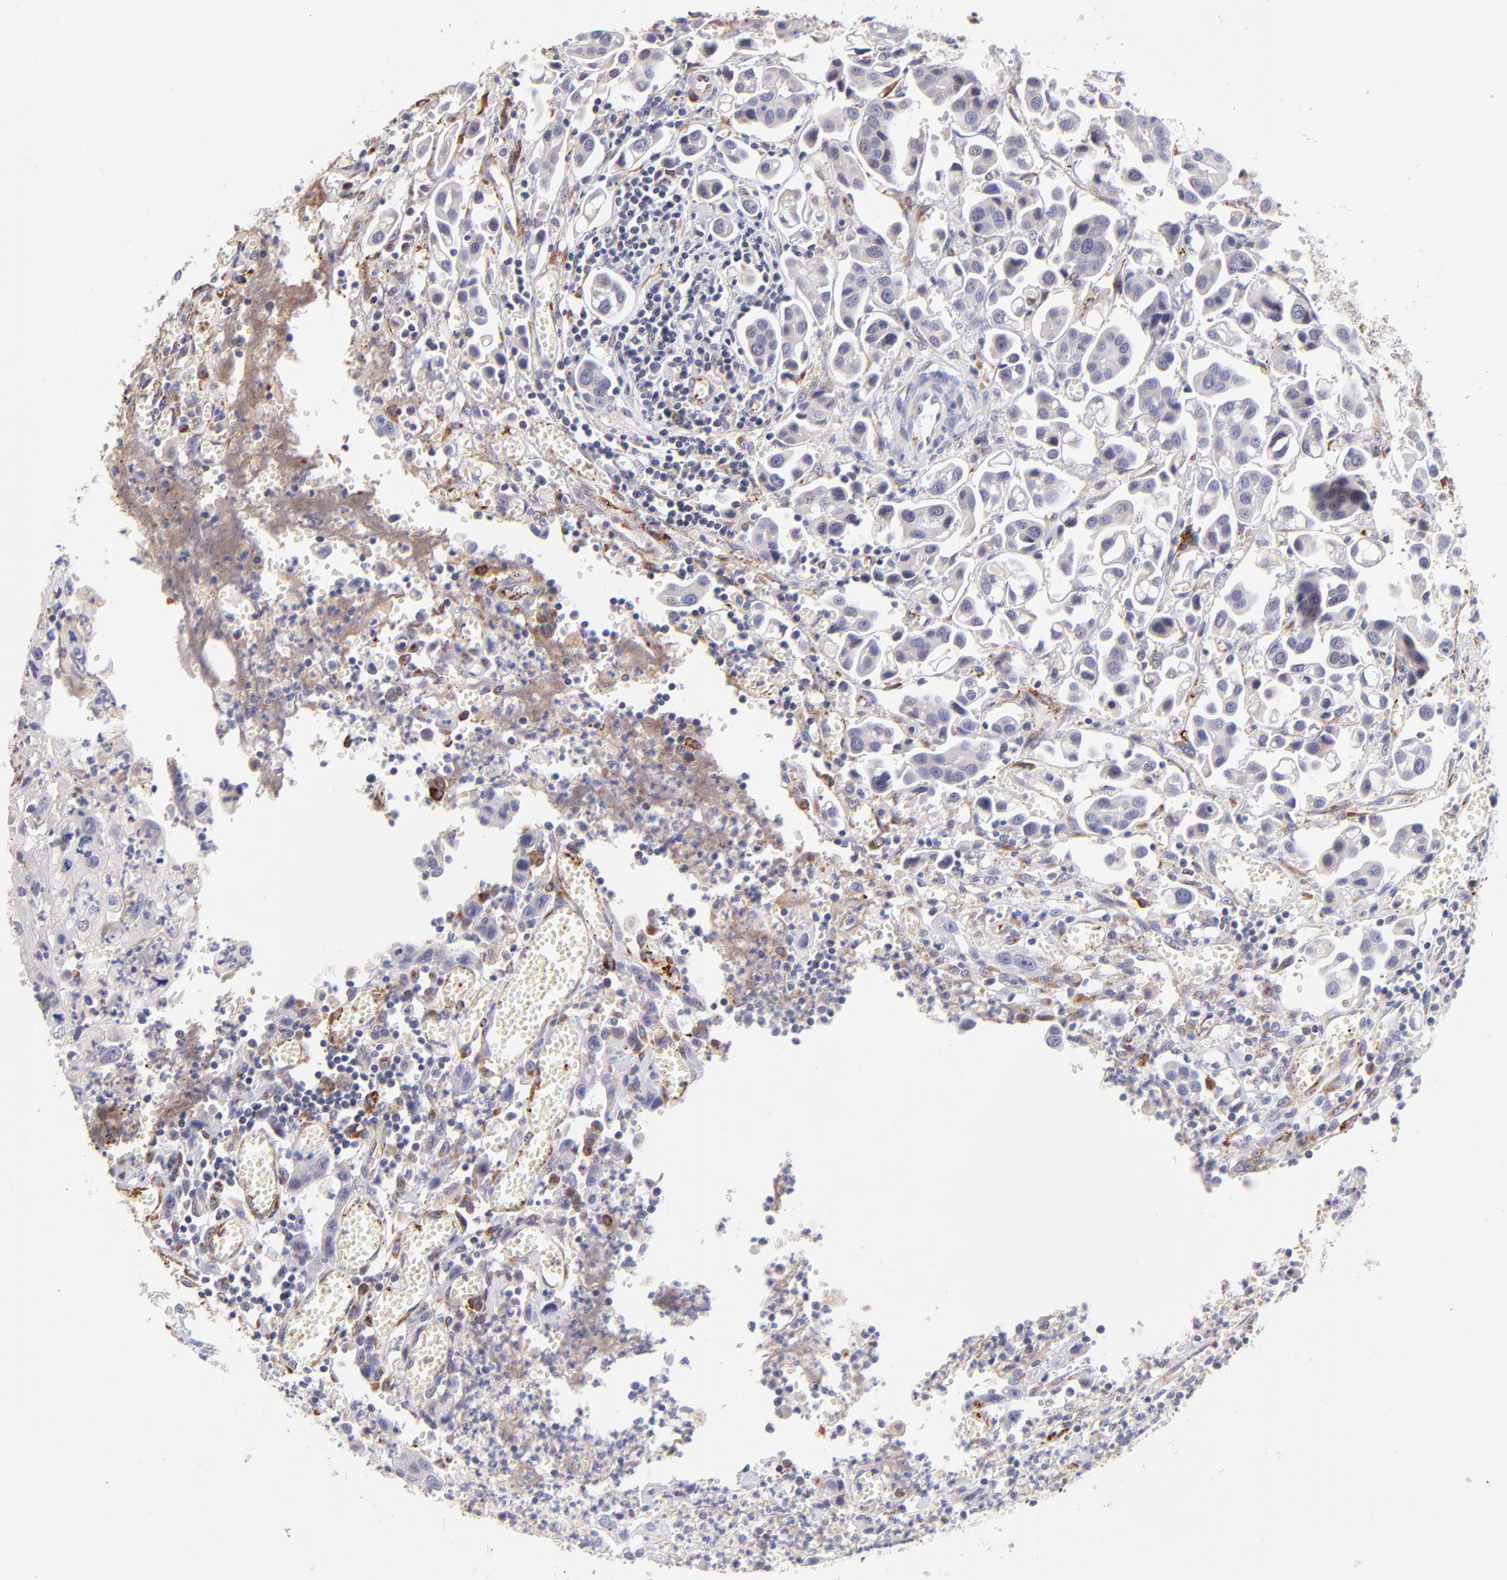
{"staining": {"intensity": "negative", "quantity": "none", "location": "none"}, "tissue": "urothelial cancer", "cell_type": "Tumor cells", "image_type": "cancer", "snomed": [{"axis": "morphology", "description": "Urothelial carcinoma, High grade"}, {"axis": "topography", "description": "Urinary bladder"}], "caption": "A high-resolution micrograph shows IHC staining of urothelial cancer, which displays no significant staining in tumor cells. (DAB (3,3'-diaminobenzidine) immunohistochemistry visualized using brightfield microscopy, high magnification).", "gene": "SPARC", "patient": {"sex": "male", "age": 66}}